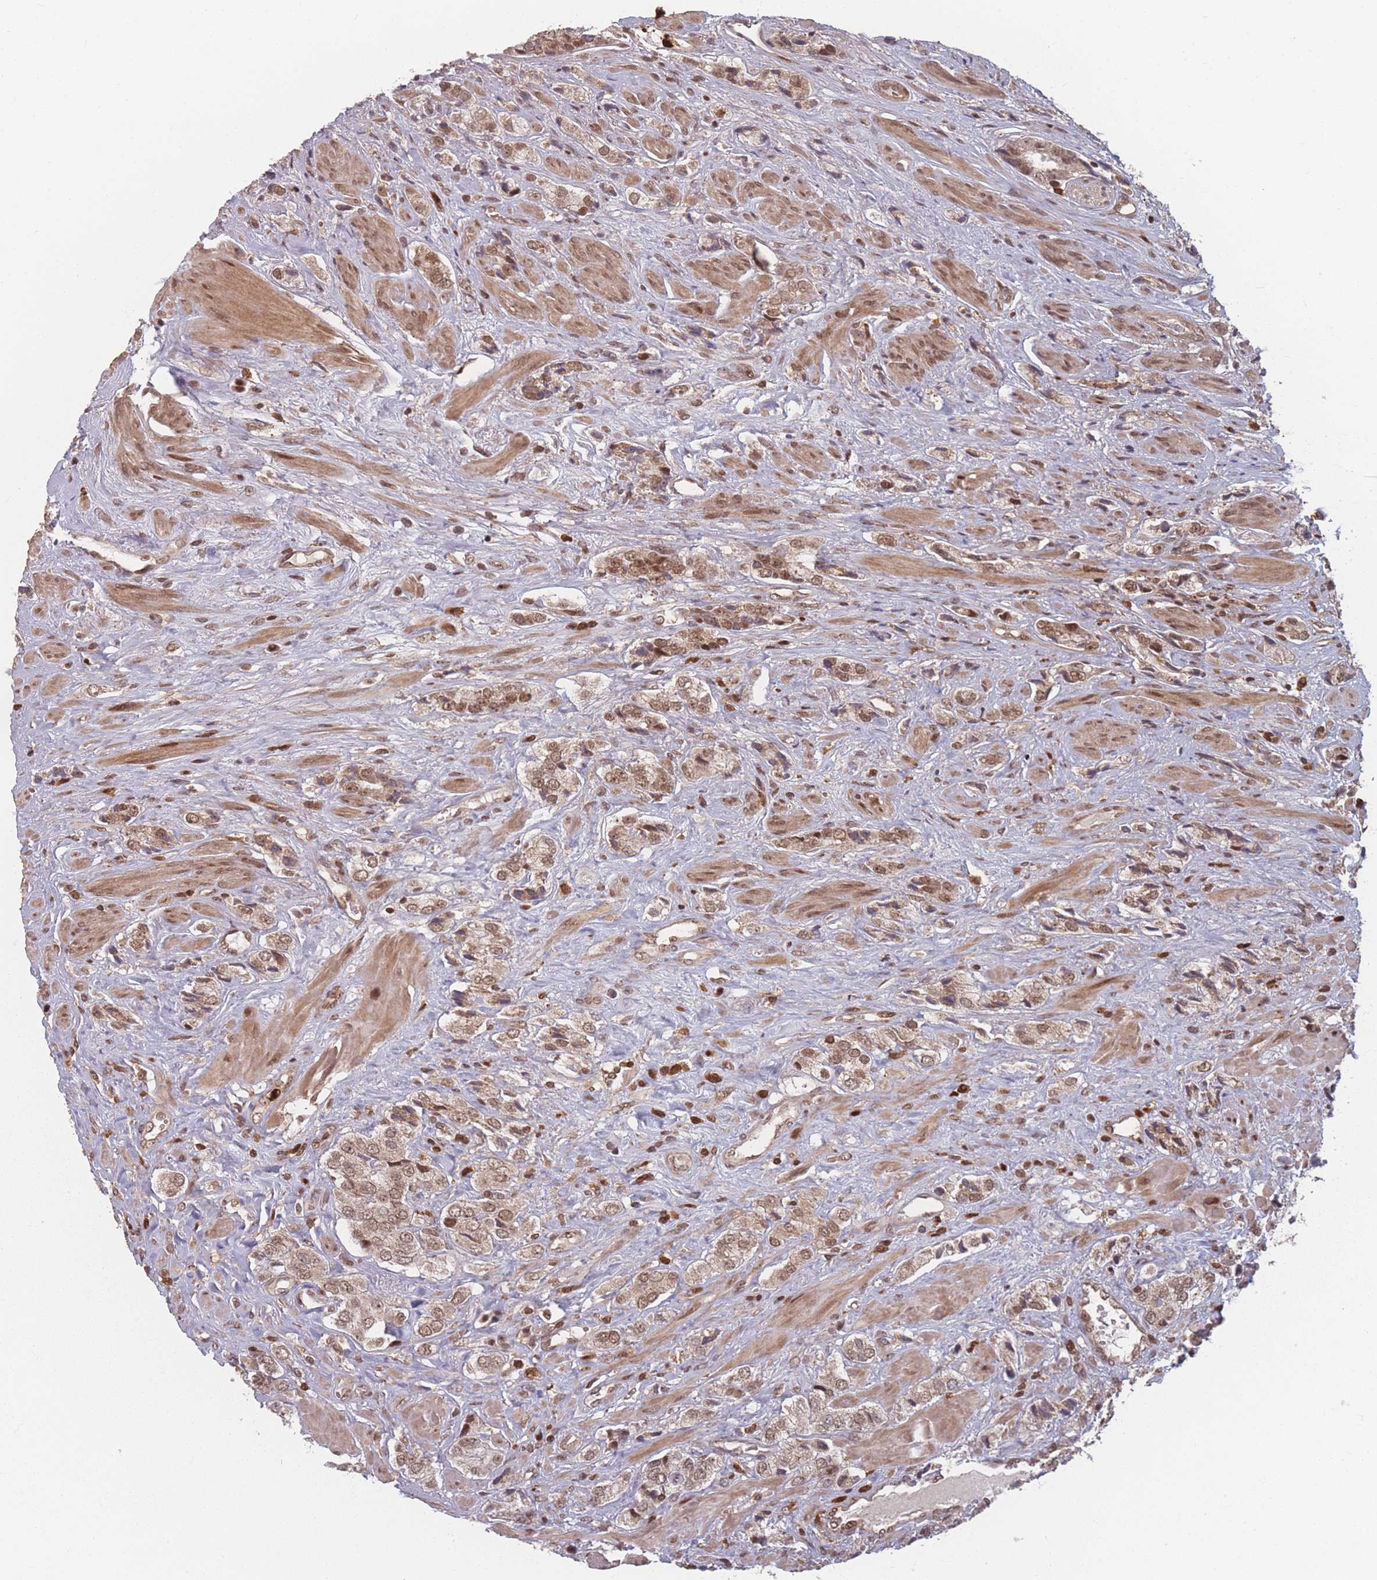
{"staining": {"intensity": "moderate", "quantity": ">75%", "location": "nuclear"}, "tissue": "prostate cancer", "cell_type": "Tumor cells", "image_type": "cancer", "snomed": [{"axis": "morphology", "description": "Adenocarcinoma, High grade"}, {"axis": "topography", "description": "Prostate and seminal vesicle, NOS"}], "caption": "Prostate cancer (adenocarcinoma (high-grade)) stained for a protein exhibits moderate nuclear positivity in tumor cells.", "gene": "WDR55", "patient": {"sex": "male", "age": 64}}